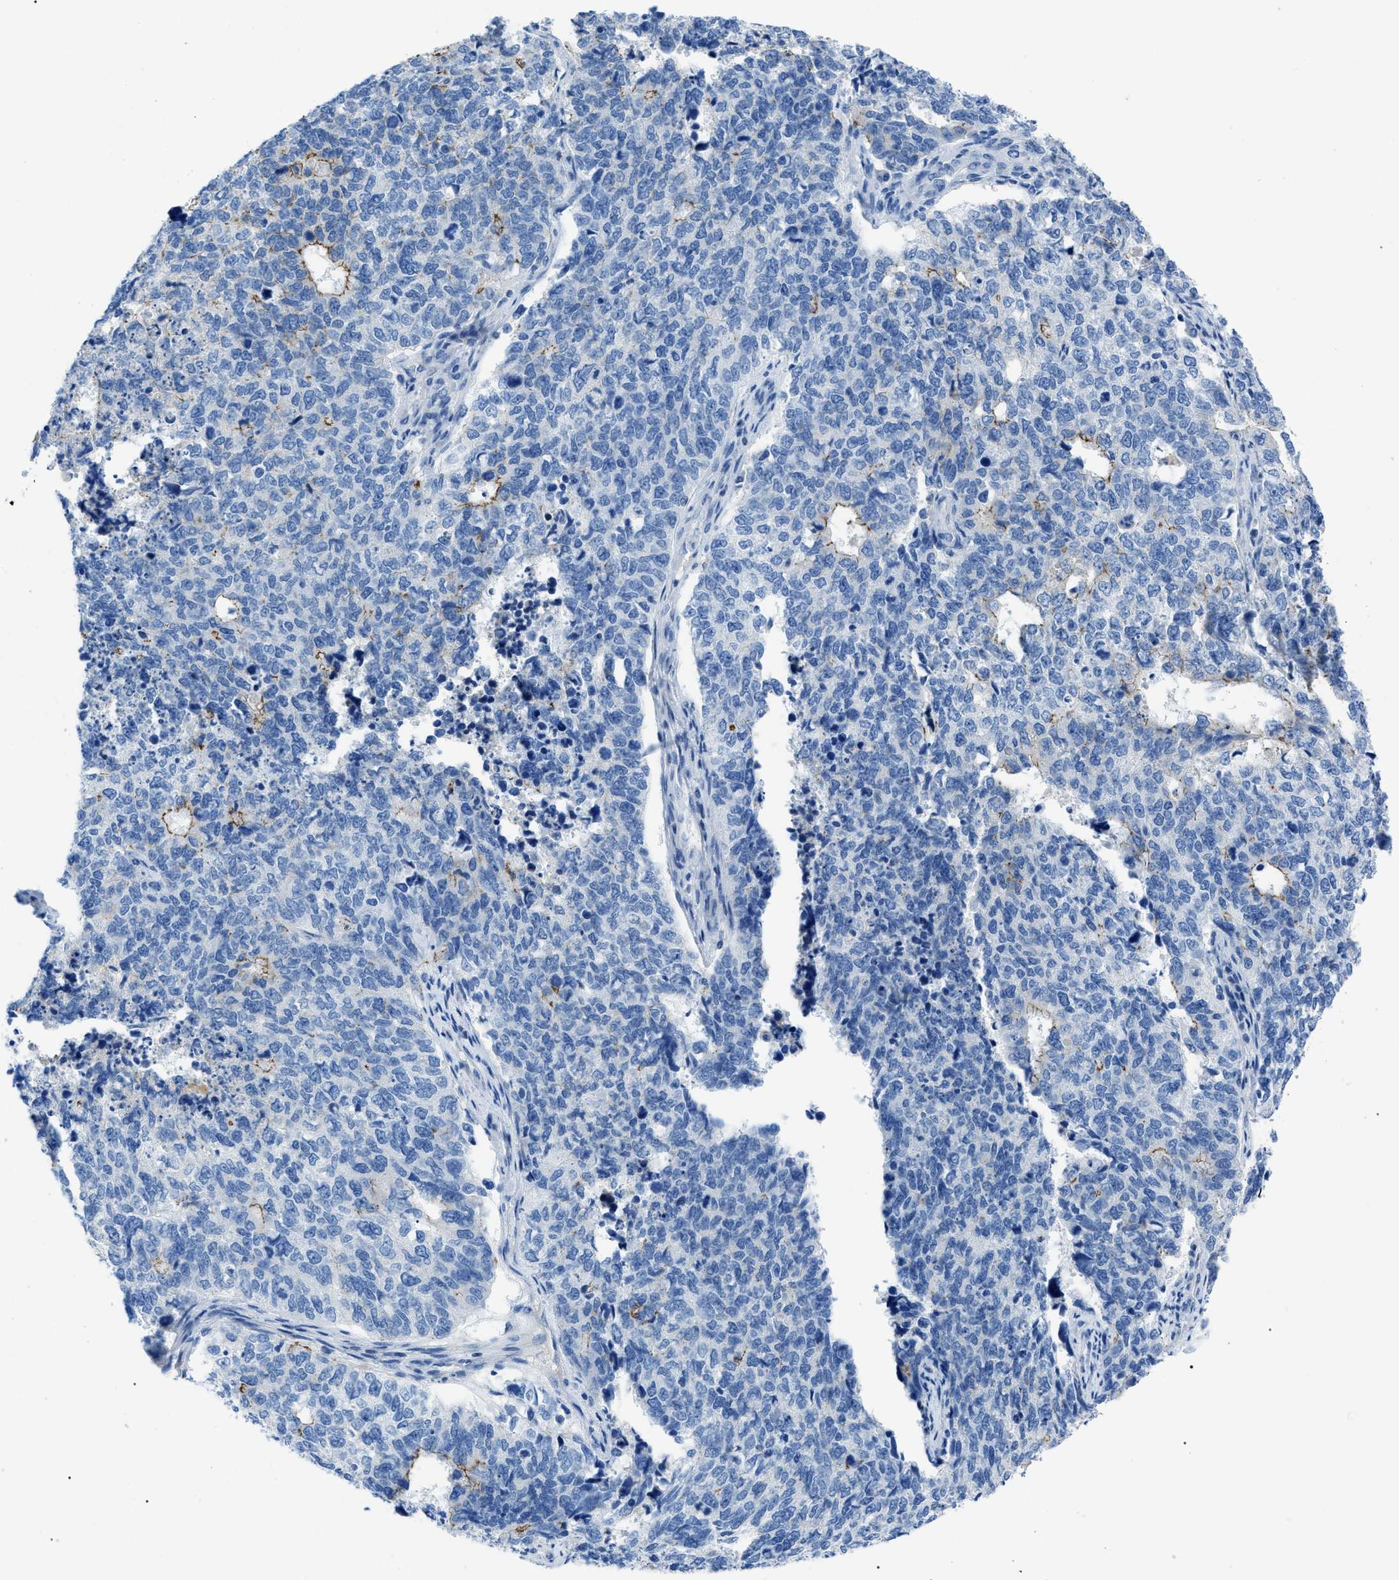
{"staining": {"intensity": "weak", "quantity": "<25%", "location": "cytoplasmic/membranous"}, "tissue": "cervical cancer", "cell_type": "Tumor cells", "image_type": "cancer", "snomed": [{"axis": "morphology", "description": "Squamous cell carcinoma, NOS"}, {"axis": "topography", "description": "Cervix"}], "caption": "A high-resolution image shows immunohistochemistry (IHC) staining of cervical squamous cell carcinoma, which reveals no significant expression in tumor cells. (Brightfield microscopy of DAB (3,3'-diaminobenzidine) immunohistochemistry at high magnification).", "gene": "ZDHHC24", "patient": {"sex": "female", "age": 63}}